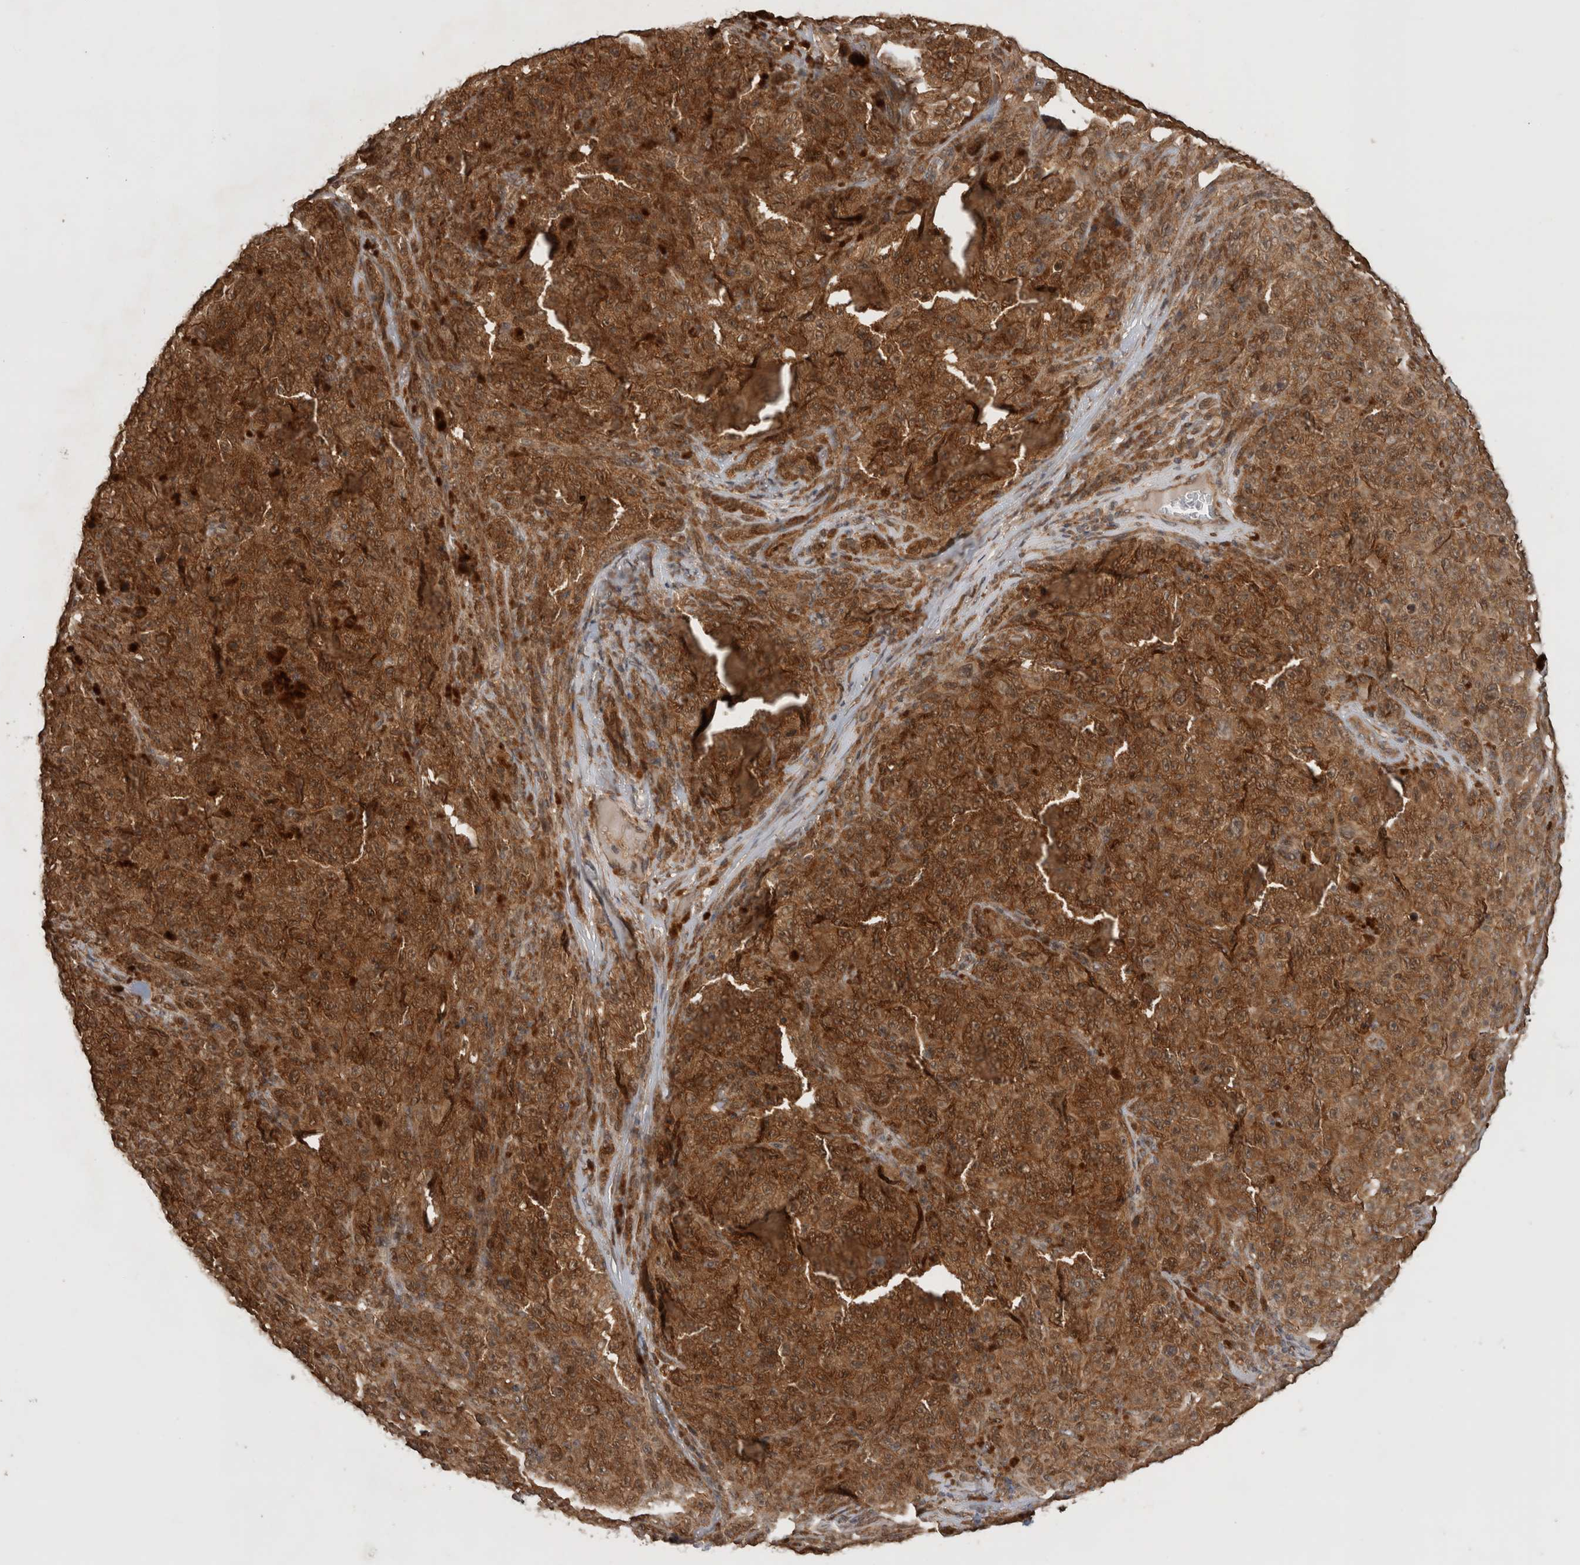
{"staining": {"intensity": "strong", "quantity": ">75%", "location": "cytoplasmic/membranous,nuclear"}, "tissue": "melanoma", "cell_type": "Tumor cells", "image_type": "cancer", "snomed": [{"axis": "morphology", "description": "Malignant melanoma, NOS"}, {"axis": "topography", "description": "Skin"}], "caption": "Protein positivity by immunohistochemistry reveals strong cytoplasmic/membranous and nuclear expression in about >75% of tumor cells in malignant melanoma.", "gene": "OTUD7B", "patient": {"sex": "female", "age": 82}}